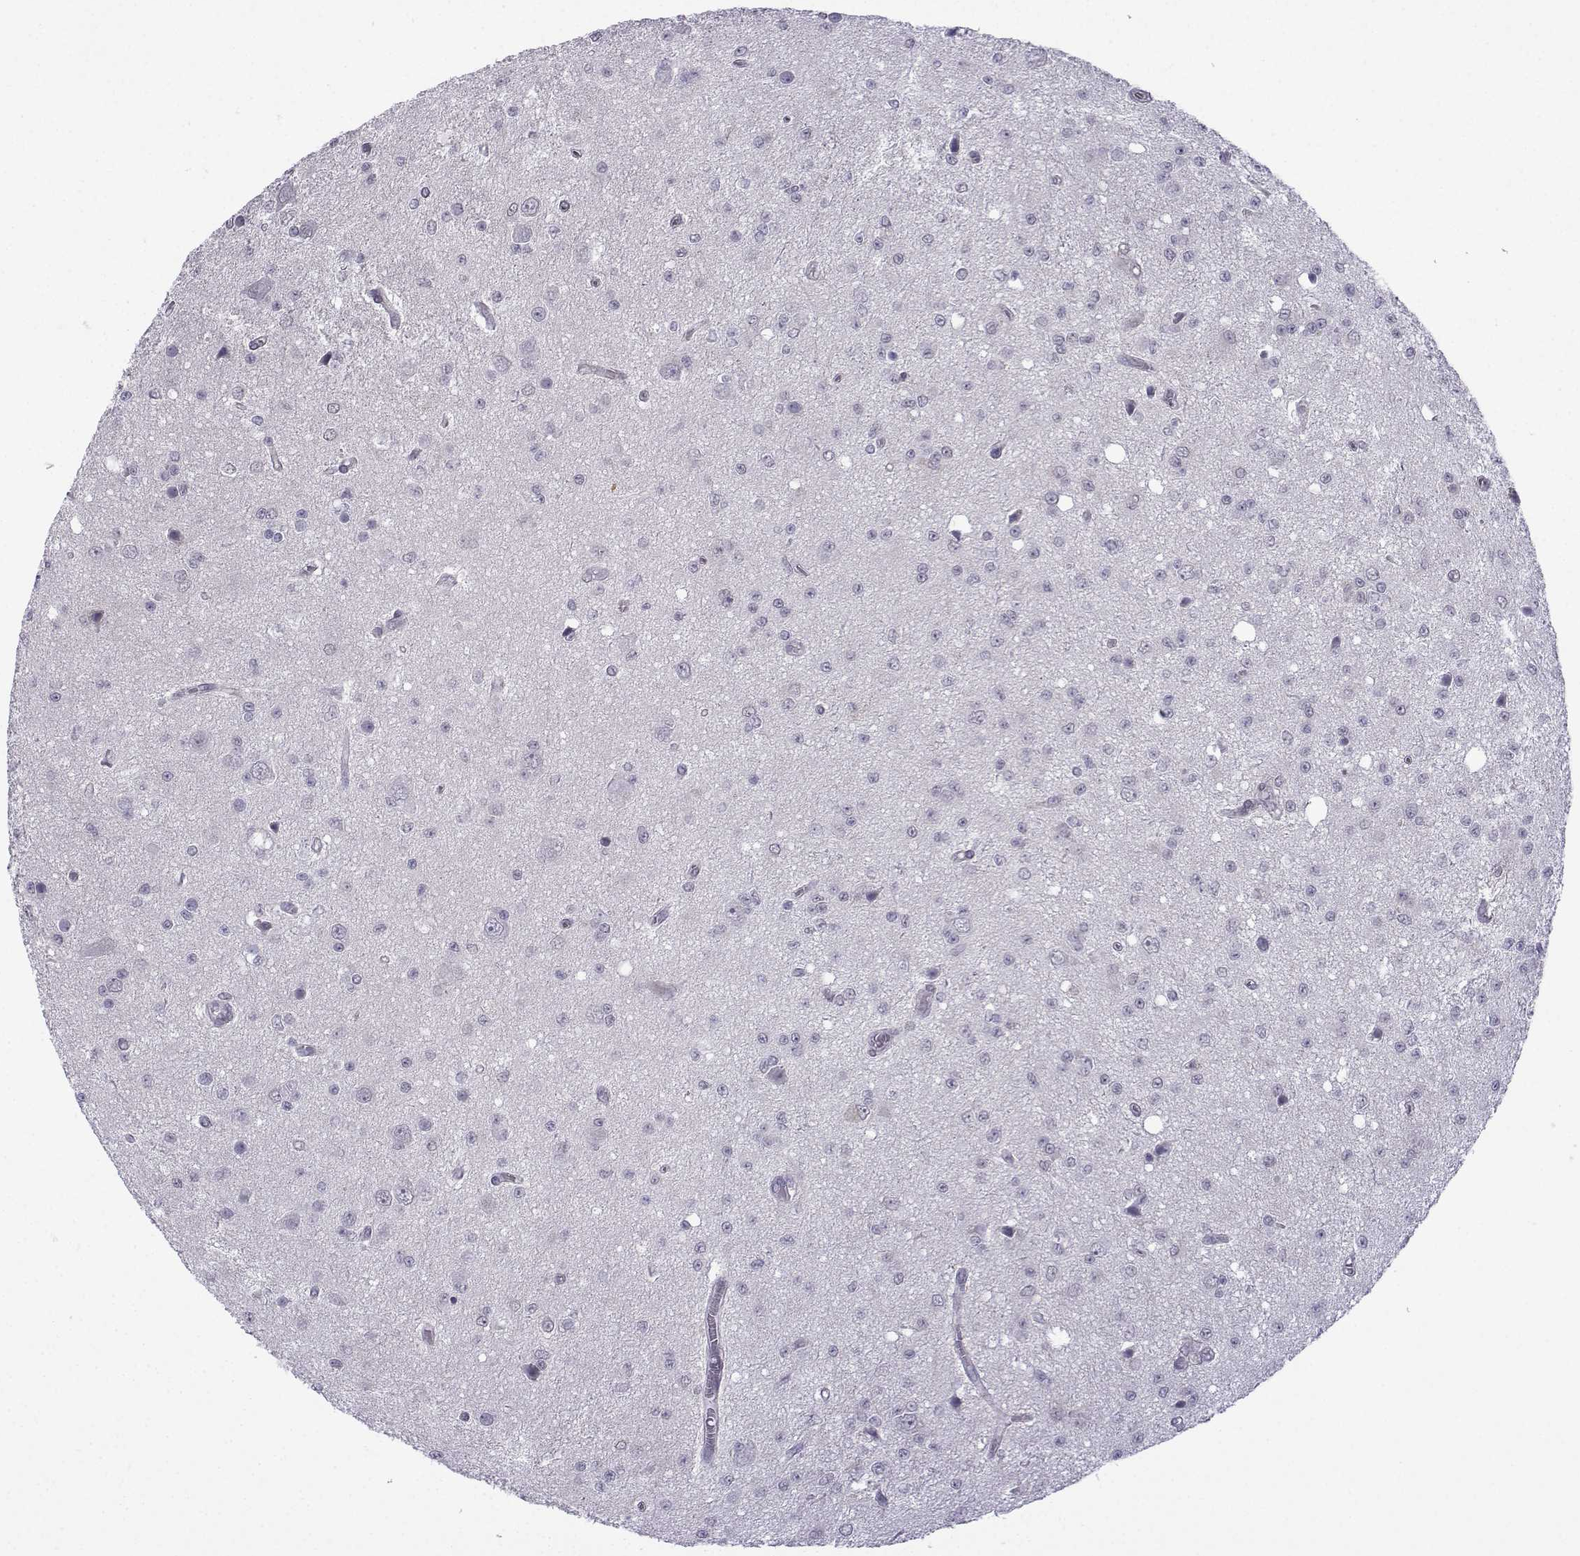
{"staining": {"intensity": "negative", "quantity": "none", "location": "none"}, "tissue": "glioma", "cell_type": "Tumor cells", "image_type": "cancer", "snomed": [{"axis": "morphology", "description": "Glioma, malignant, Low grade"}, {"axis": "topography", "description": "Brain"}], "caption": "Immunohistochemistry image of glioma stained for a protein (brown), which shows no expression in tumor cells.", "gene": "INCENP", "patient": {"sex": "female", "age": 45}}